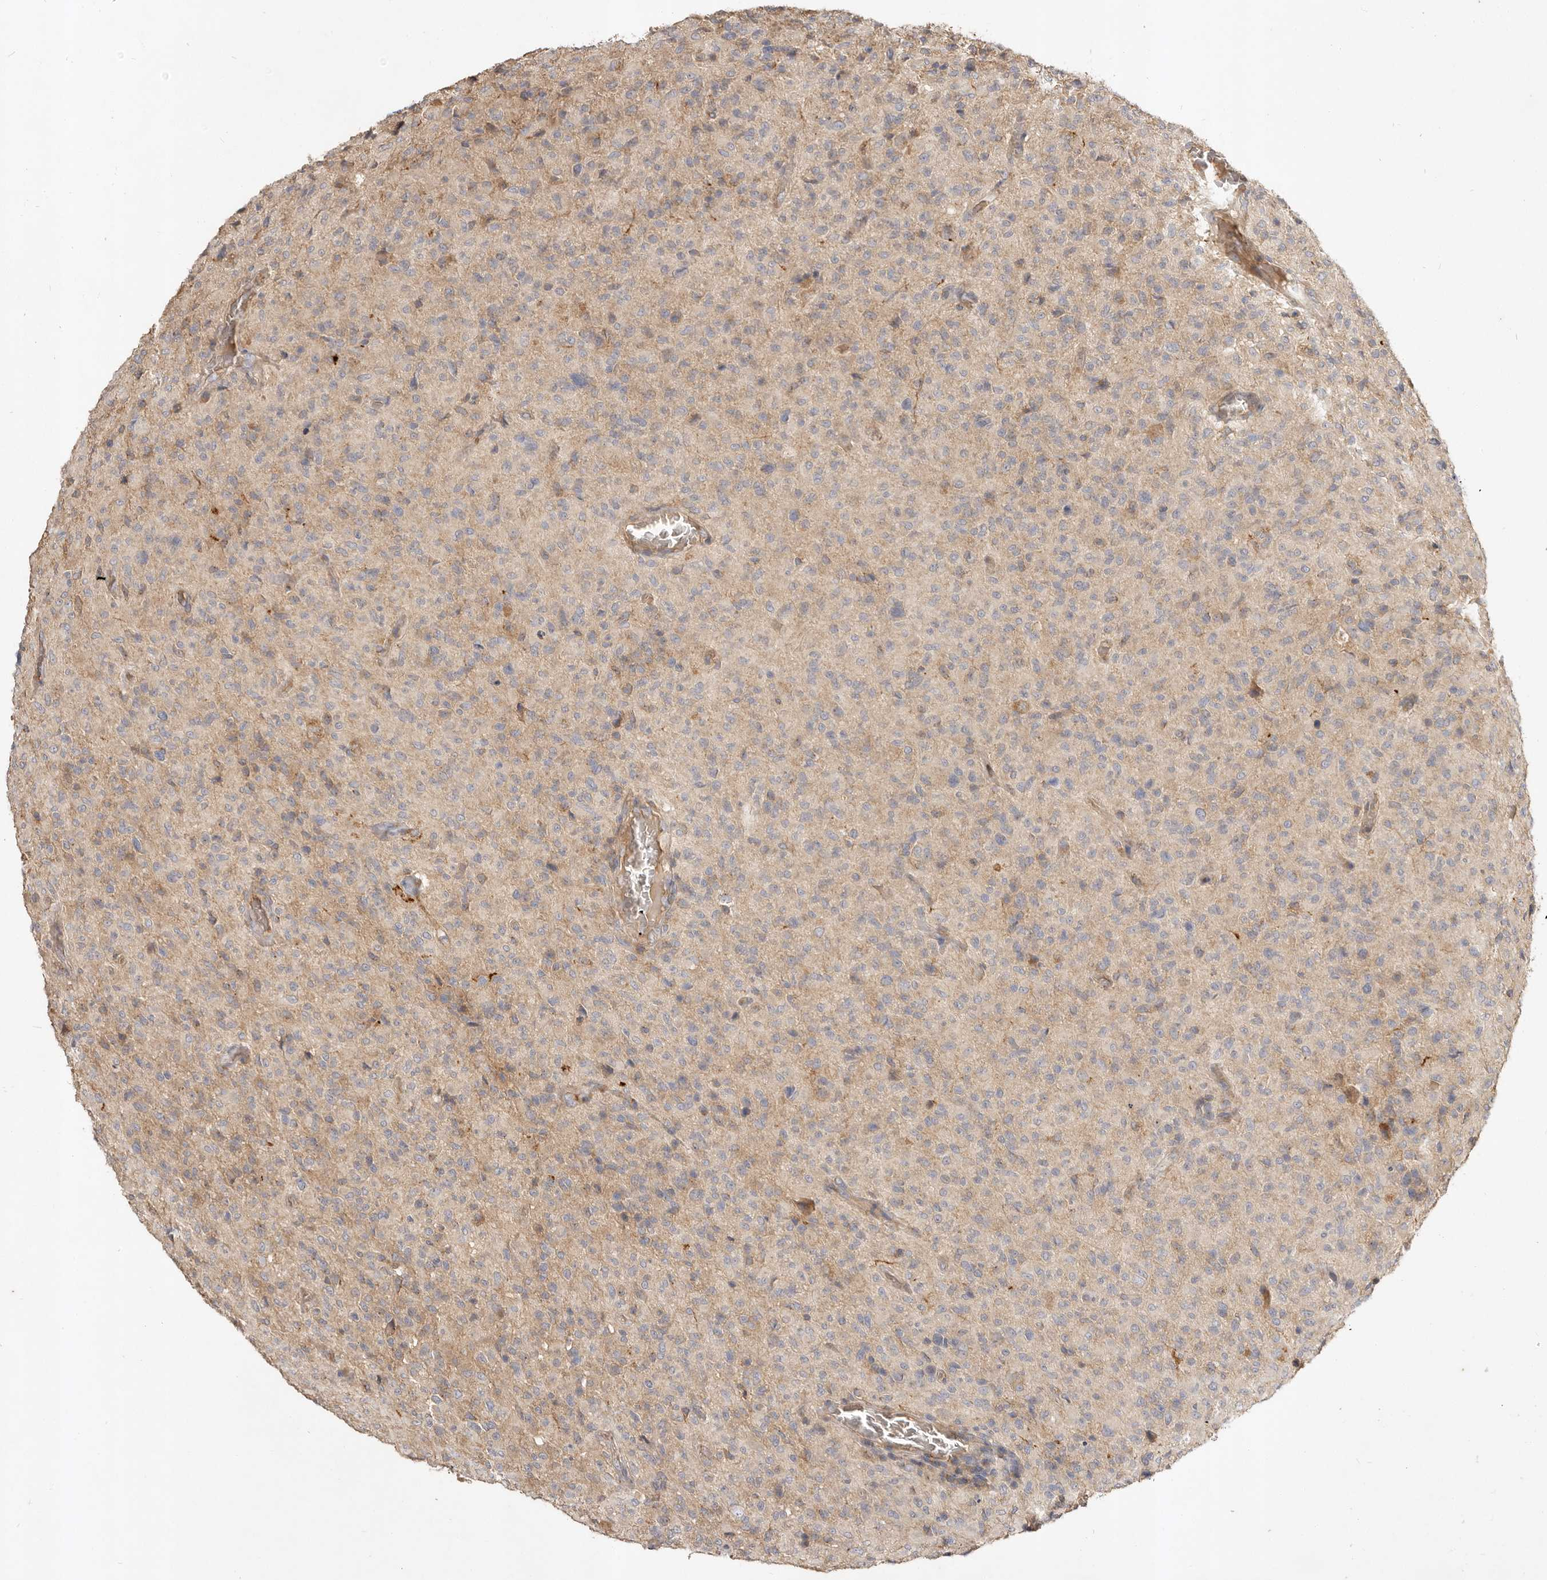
{"staining": {"intensity": "negative", "quantity": "none", "location": "none"}, "tissue": "glioma", "cell_type": "Tumor cells", "image_type": "cancer", "snomed": [{"axis": "morphology", "description": "Glioma, malignant, High grade"}, {"axis": "topography", "description": "Brain"}], "caption": "A micrograph of glioma stained for a protein demonstrates no brown staining in tumor cells.", "gene": "ADAMTS9", "patient": {"sex": "female", "age": 57}}